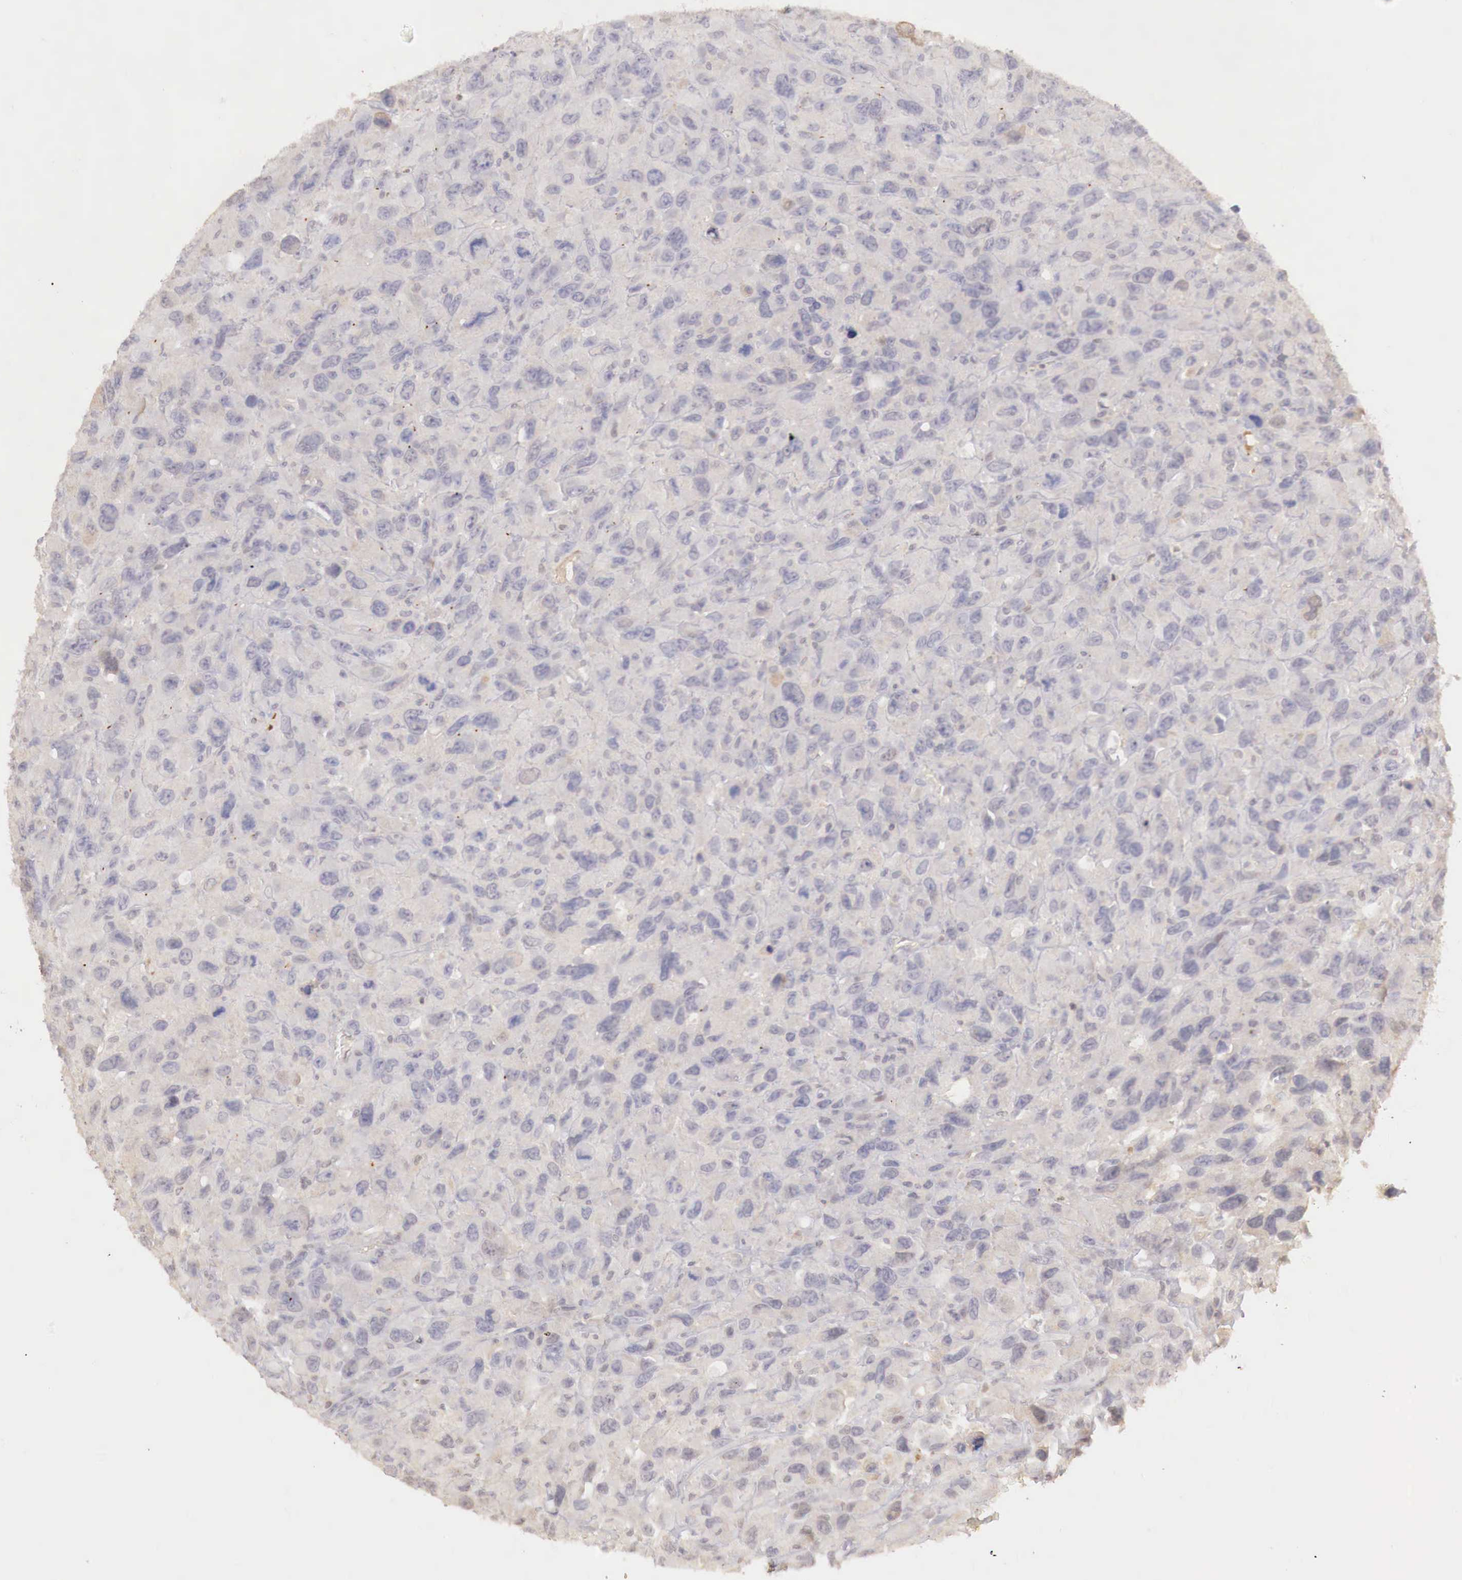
{"staining": {"intensity": "weak", "quantity": ">75%", "location": "cytoplasmic/membranous"}, "tissue": "renal cancer", "cell_type": "Tumor cells", "image_type": "cancer", "snomed": [{"axis": "morphology", "description": "Adenocarcinoma, NOS"}, {"axis": "topography", "description": "Kidney"}], "caption": "Immunohistochemical staining of adenocarcinoma (renal) shows low levels of weak cytoplasmic/membranous protein expression in approximately >75% of tumor cells.", "gene": "TBC1D9", "patient": {"sex": "male", "age": 79}}